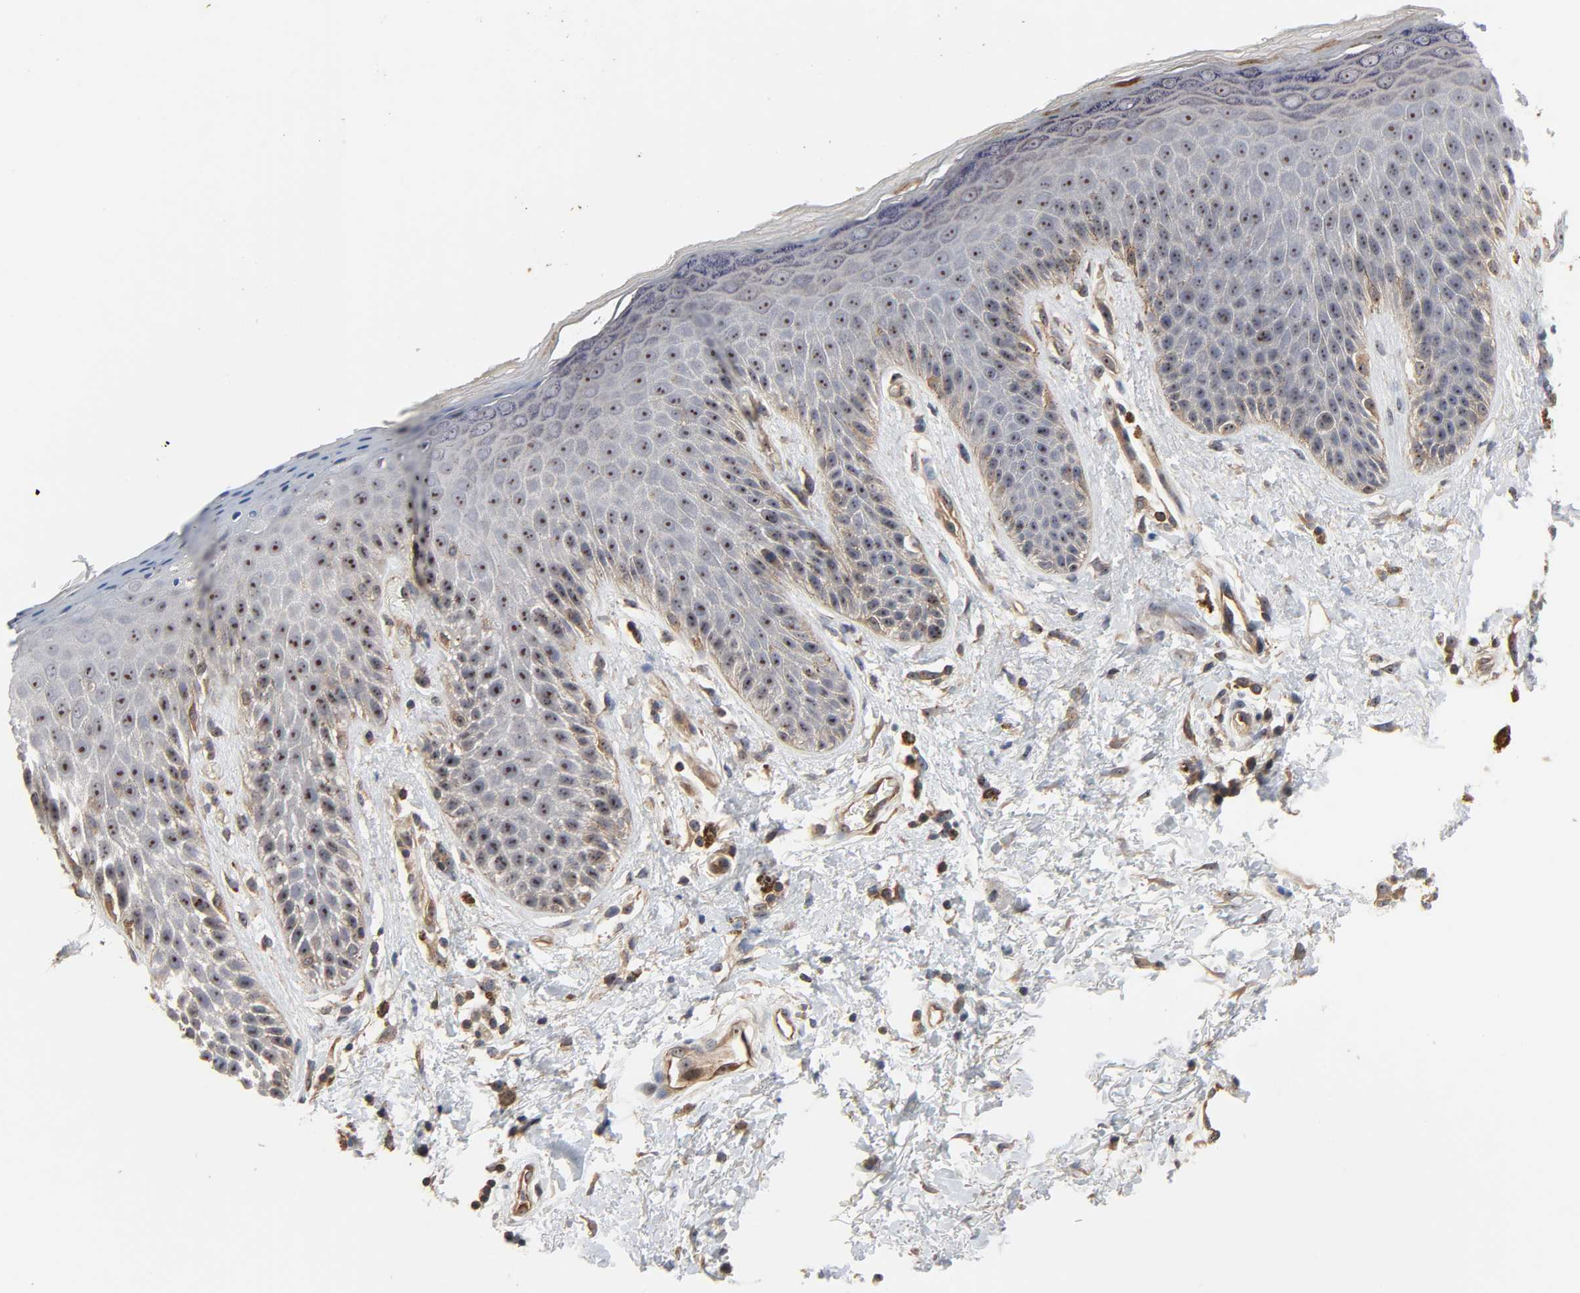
{"staining": {"intensity": "moderate", "quantity": "25%-75%", "location": "cytoplasmic/membranous,nuclear"}, "tissue": "skin", "cell_type": "Epidermal cells", "image_type": "normal", "snomed": [{"axis": "morphology", "description": "Normal tissue, NOS"}, {"axis": "topography", "description": "Anal"}], "caption": "IHC photomicrograph of unremarkable skin: skin stained using immunohistochemistry (IHC) reveals medium levels of moderate protein expression localized specifically in the cytoplasmic/membranous,nuclear of epidermal cells, appearing as a cytoplasmic/membranous,nuclear brown color.", "gene": "DDX10", "patient": {"sex": "female", "age": 46}}